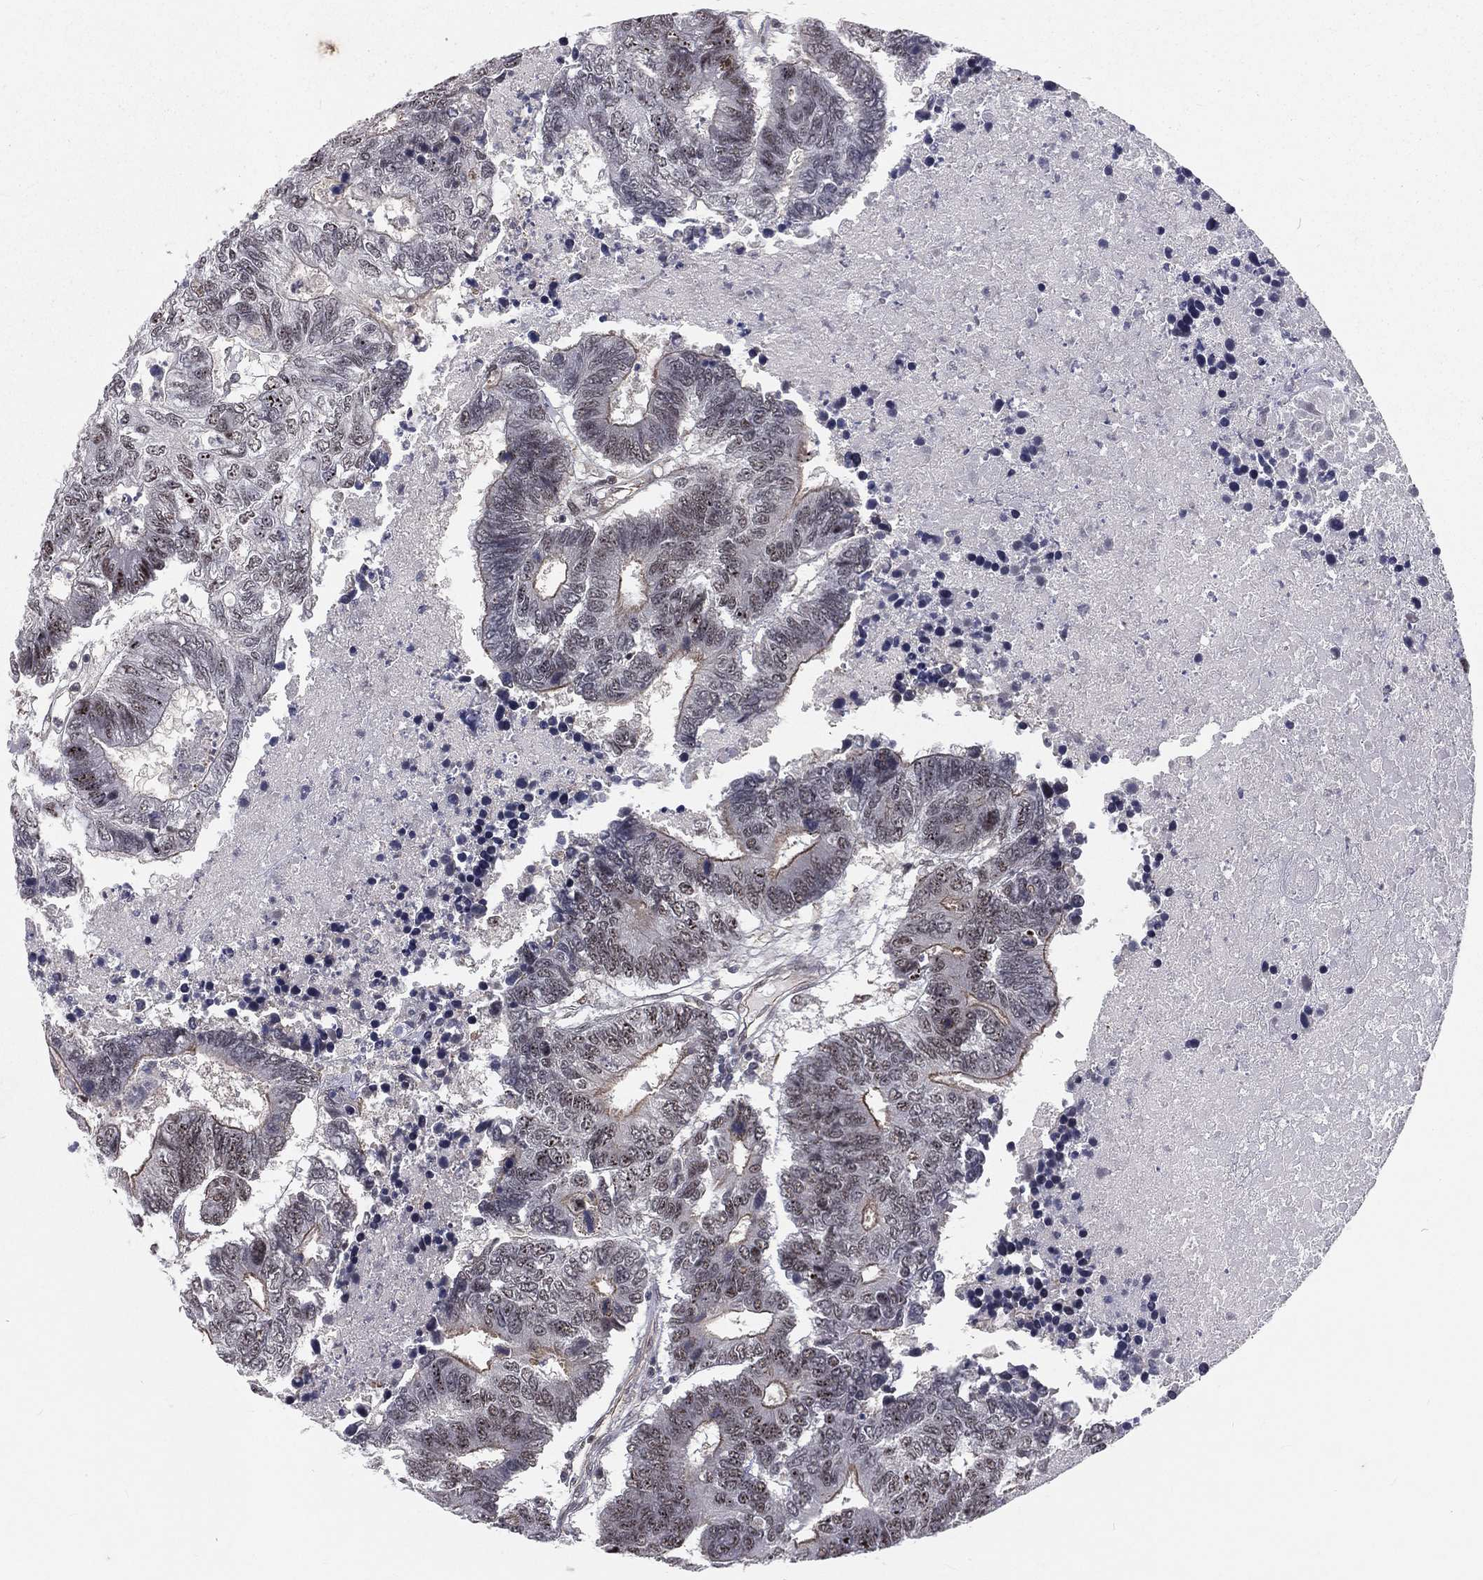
{"staining": {"intensity": "moderate", "quantity": "<25%", "location": "cytoplasmic/membranous,nuclear"}, "tissue": "colorectal cancer", "cell_type": "Tumor cells", "image_type": "cancer", "snomed": [{"axis": "morphology", "description": "Adenocarcinoma, NOS"}, {"axis": "topography", "description": "Colon"}], "caption": "A micrograph of human colorectal adenocarcinoma stained for a protein reveals moderate cytoplasmic/membranous and nuclear brown staining in tumor cells.", "gene": "MORC2", "patient": {"sex": "female", "age": 48}}